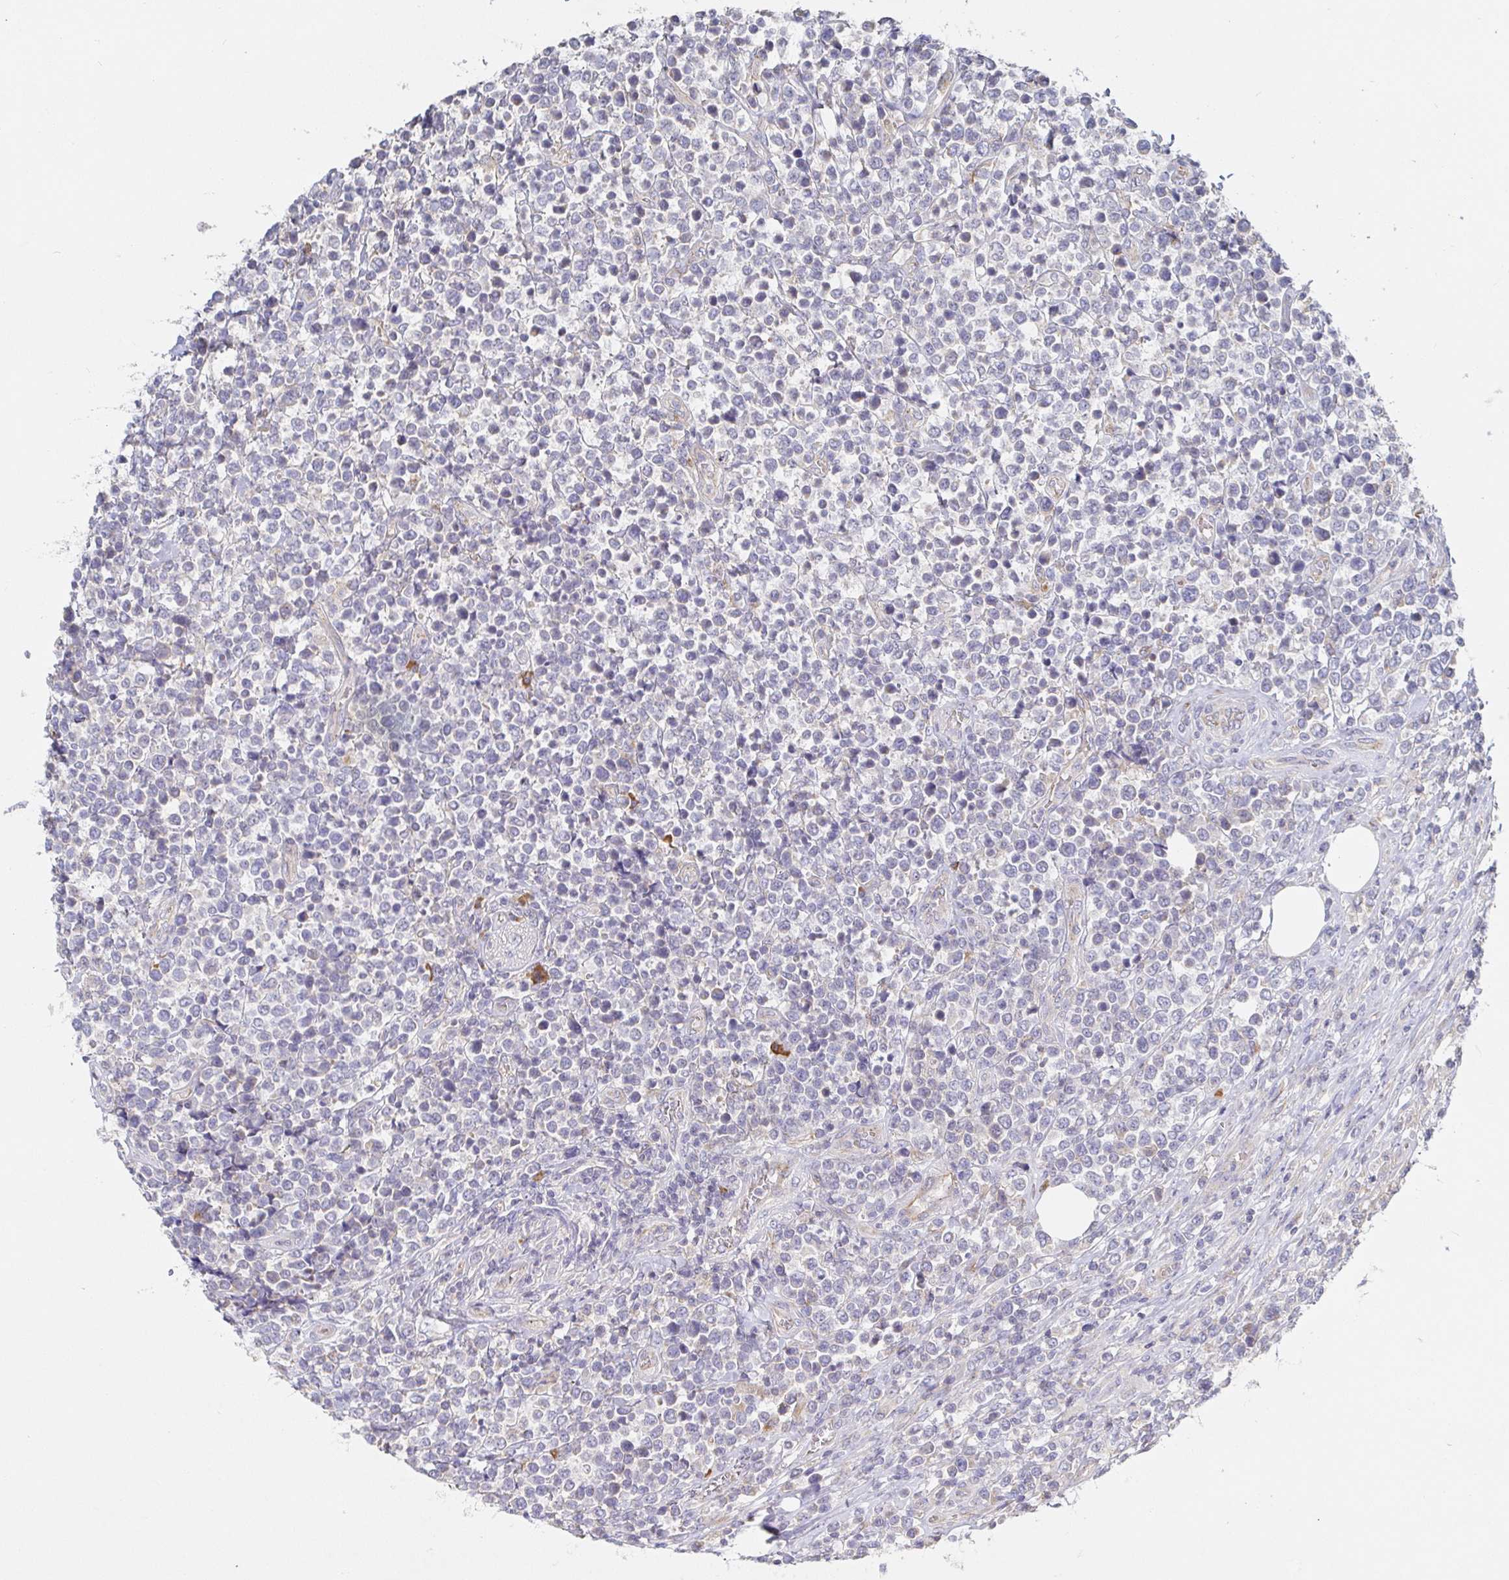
{"staining": {"intensity": "negative", "quantity": "none", "location": "none"}, "tissue": "lymphoma", "cell_type": "Tumor cells", "image_type": "cancer", "snomed": [{"axis": "morphology", "description": "Malignant lymphoma, non-Hodgkin's type, High grade"}, {"axis": "topography", "description": "Soft tissue"}], "caption": "The IHC micrograph has no significant expression in tumor cells of lymphoma tissue.", "gene": "IRAK2", "patient": {"sex": "female", "age": 56}}